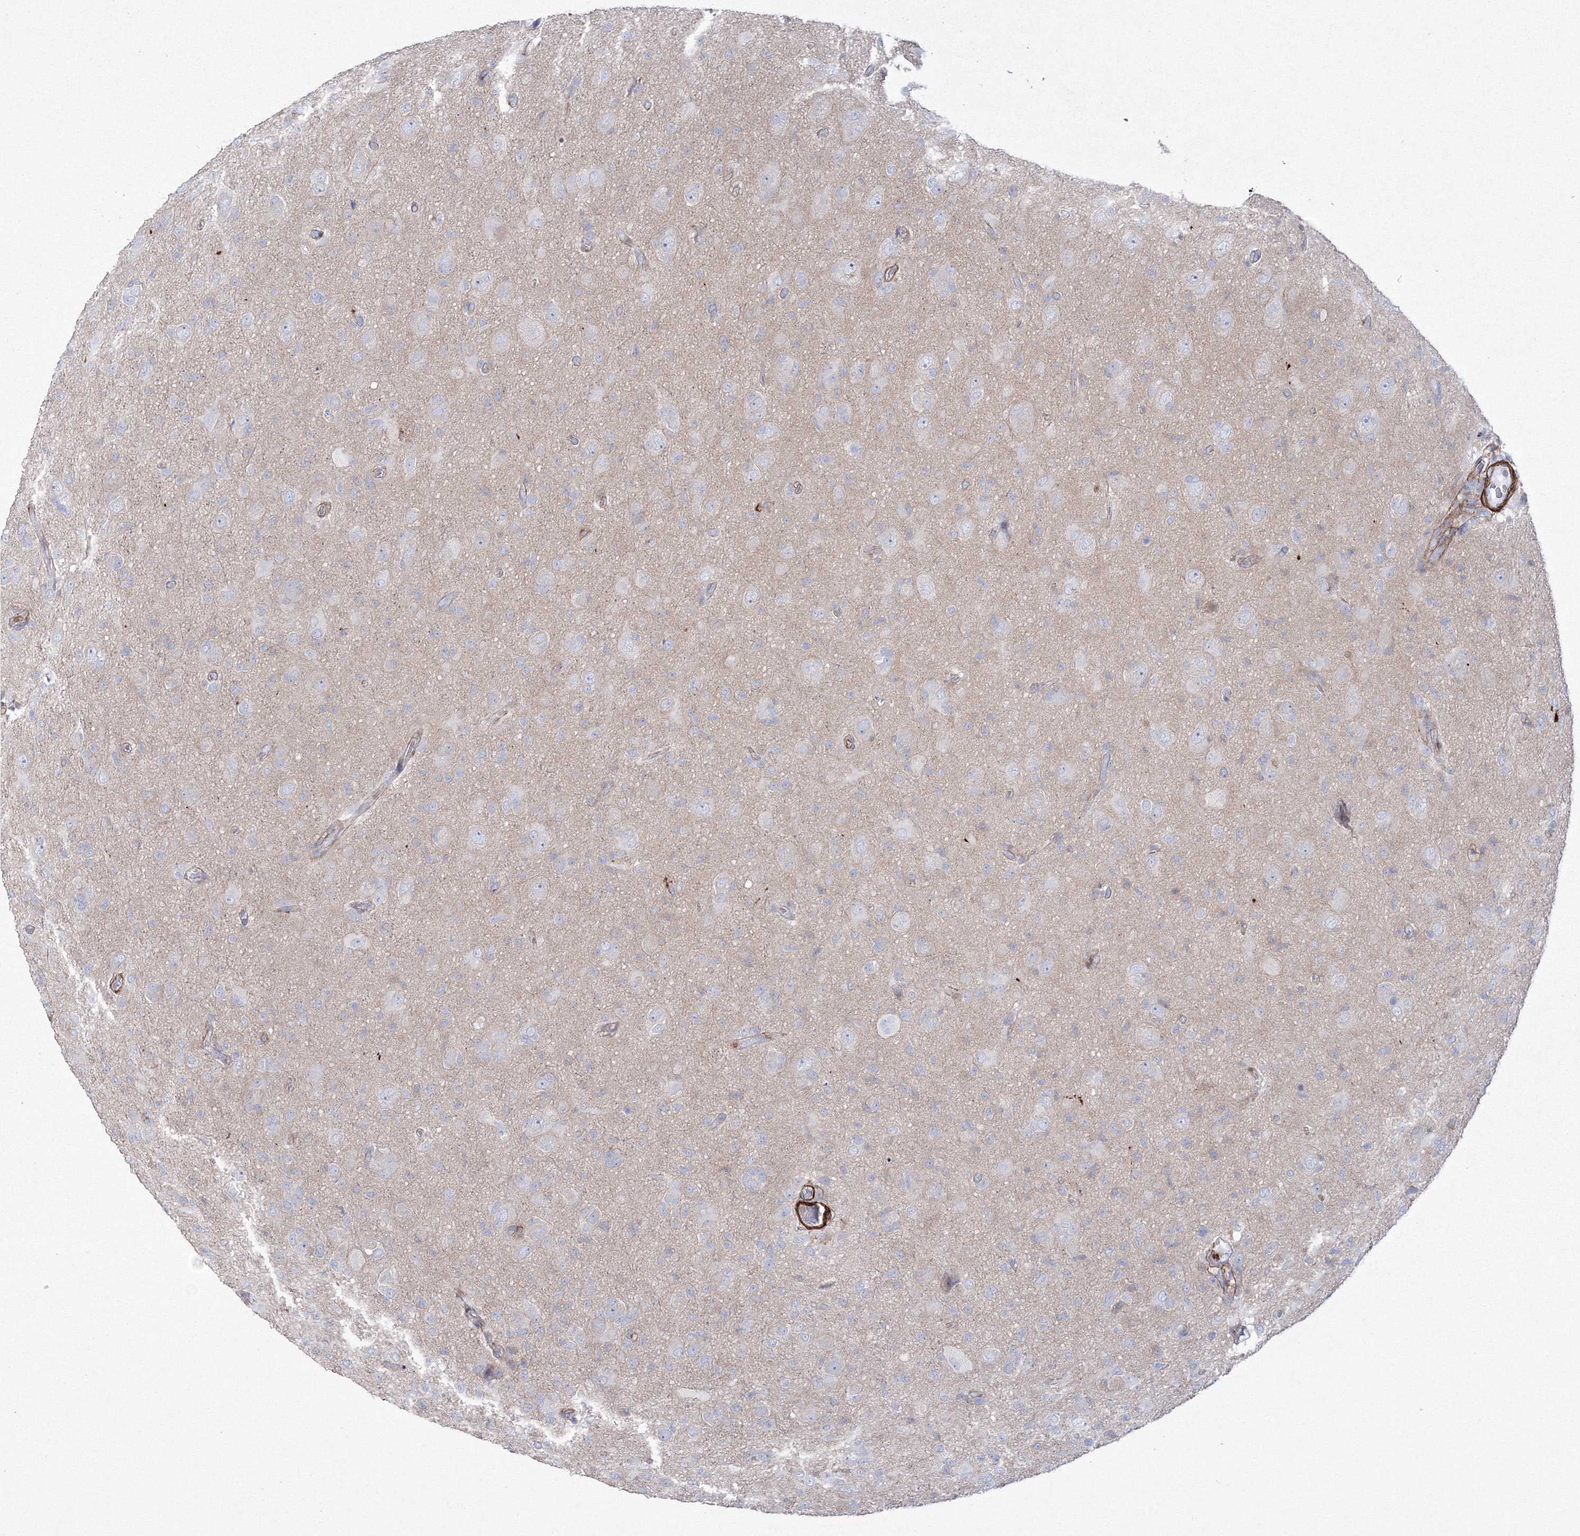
{"staining": {"intensity": "negative", "quantity": "none", "location": "none"}, "tissue": "glioma", "cell_type": "Tumor cells", "image_type": "cancer", "snomed": [{"axis": "morphology", "description": "Glioma, malignant, High grade"}, {"axis": "topography", "description": "Brain"}], "caption": "High magnification brightfield microscopy of malignant glioma (high-grade) stained with DAB (brown) and counterstained with hematoxylin (blue): tumor cells show no significant positivity.", "gene": "GPR82", "patient": {"sex": "female", "age": 57}}